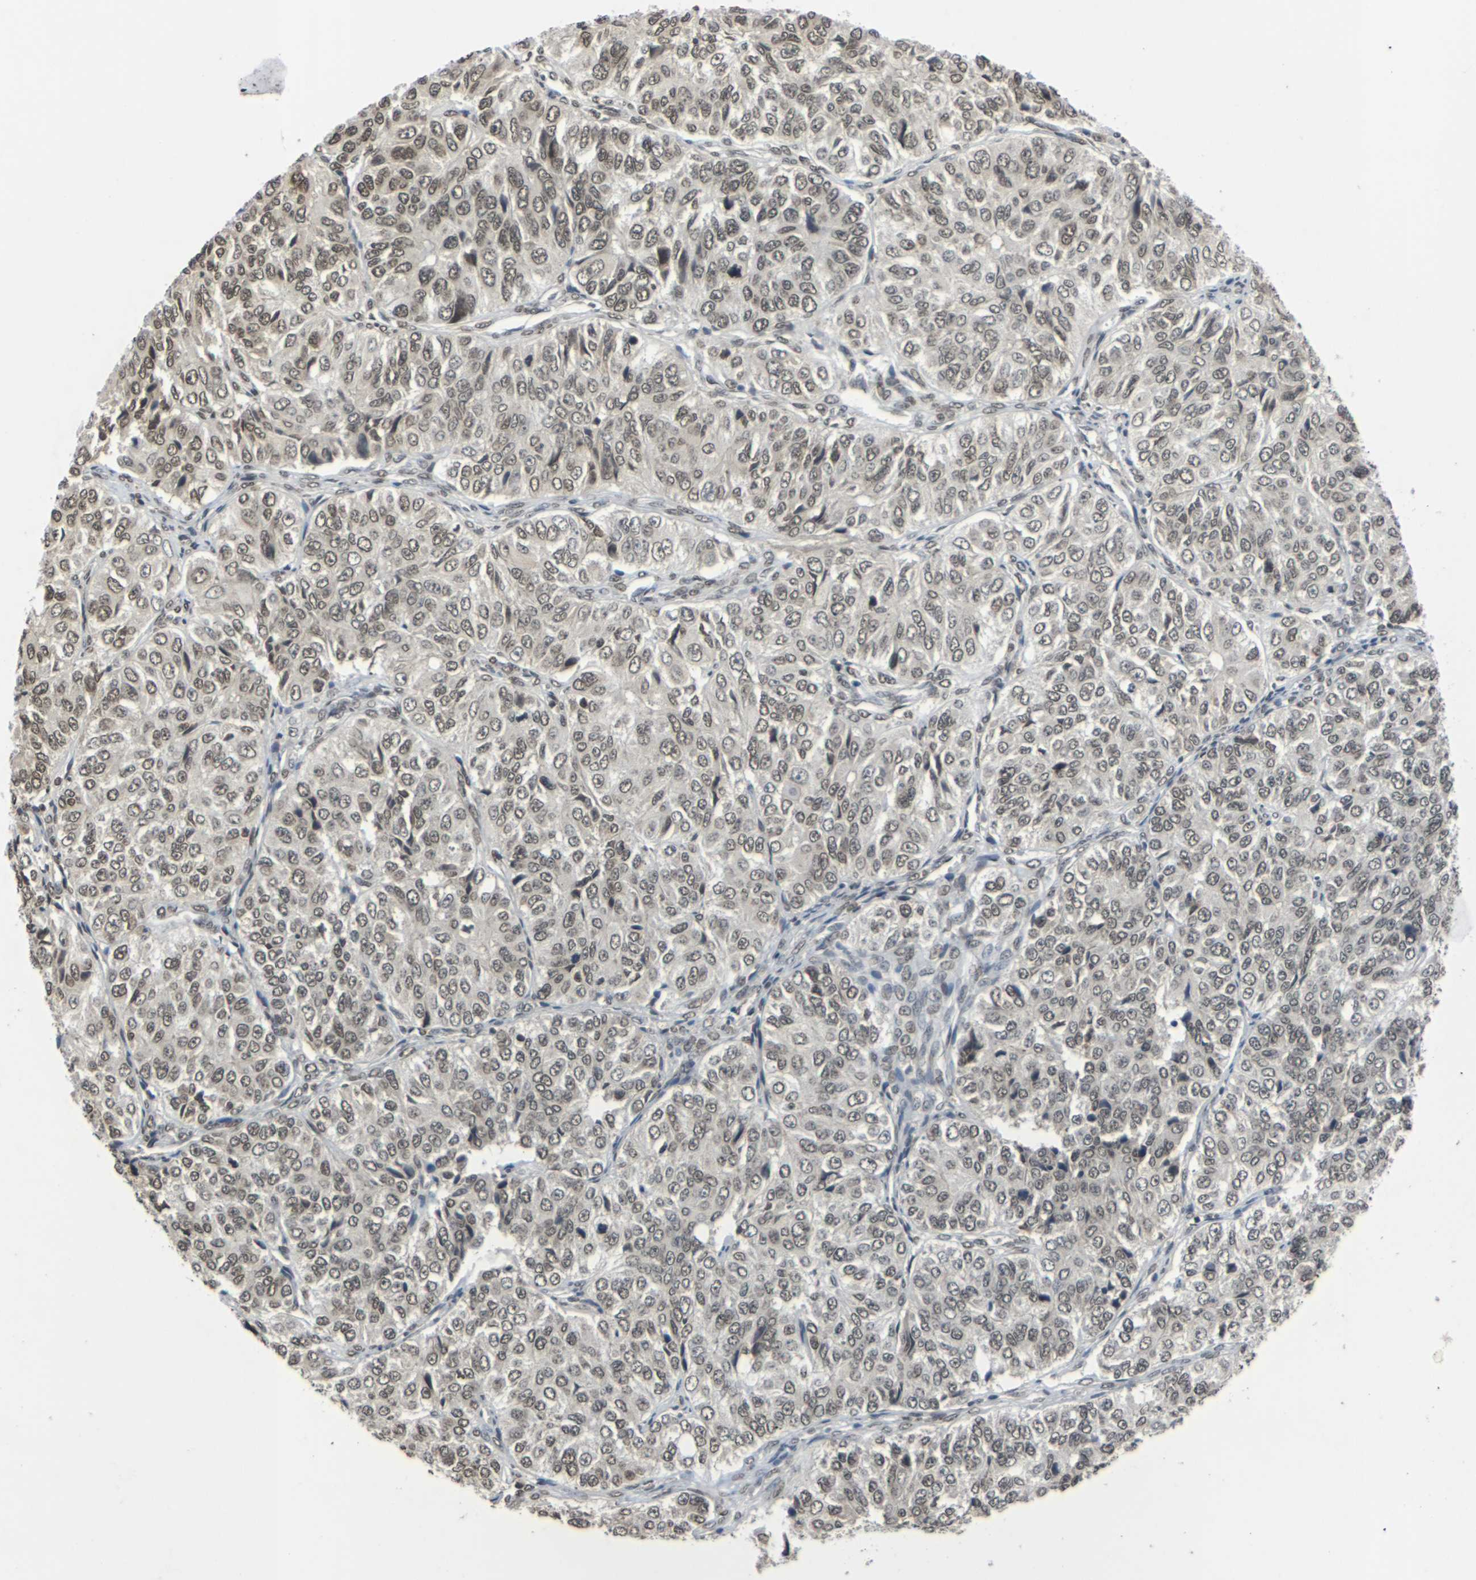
{"staining": {"intensity": "moderate", "quantity": ">75%", "location": "nuclear"}, "tissue": "ovarian cancer", "cell_type": "Tumor cells", "image_type": "cancer", "snomed": [{"axis": "morphology", "description": "Carcinoma, endometroid"}, {"axis": "topography", "description": "Ovary"}], "caption": "A brown stain shows moderate nuclear staining of a protein in ovarian cancer tumor cells. (brown staining indicates protein expression, while blue staining denotes nuclei).", "gene": "NELFA", "patient": {"sex": "female", "age": 51}}